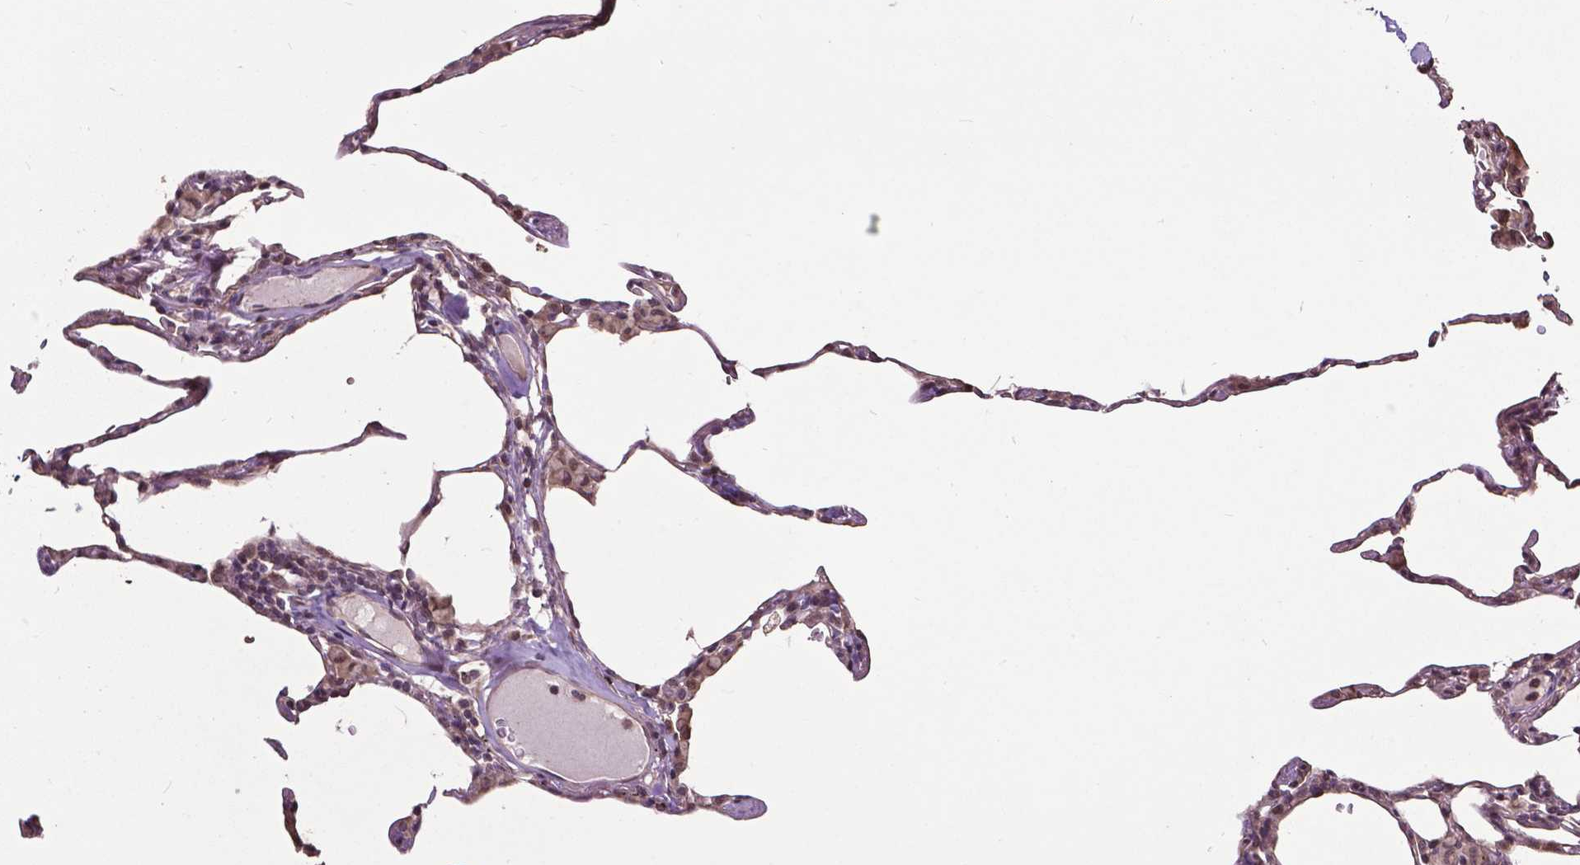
{"staining": {"intensity": "negative", "quantity": "none", "location": "none"}, "tissue": "lung", "cell_type": "Alveolar cells", "image_type": "normal", "snomed": [{"axis": "morphology", "description": "Normal tissue, NOS"}, {"axis": "topography", "description": "Lung"}], "caption": "This is an immunohistochemistry (IHC) photomicrograph of benign human lung. There is no staining in alveolar cells.", "gene": "GLRA2", "patient": {"sex": "female", "age": 57}}